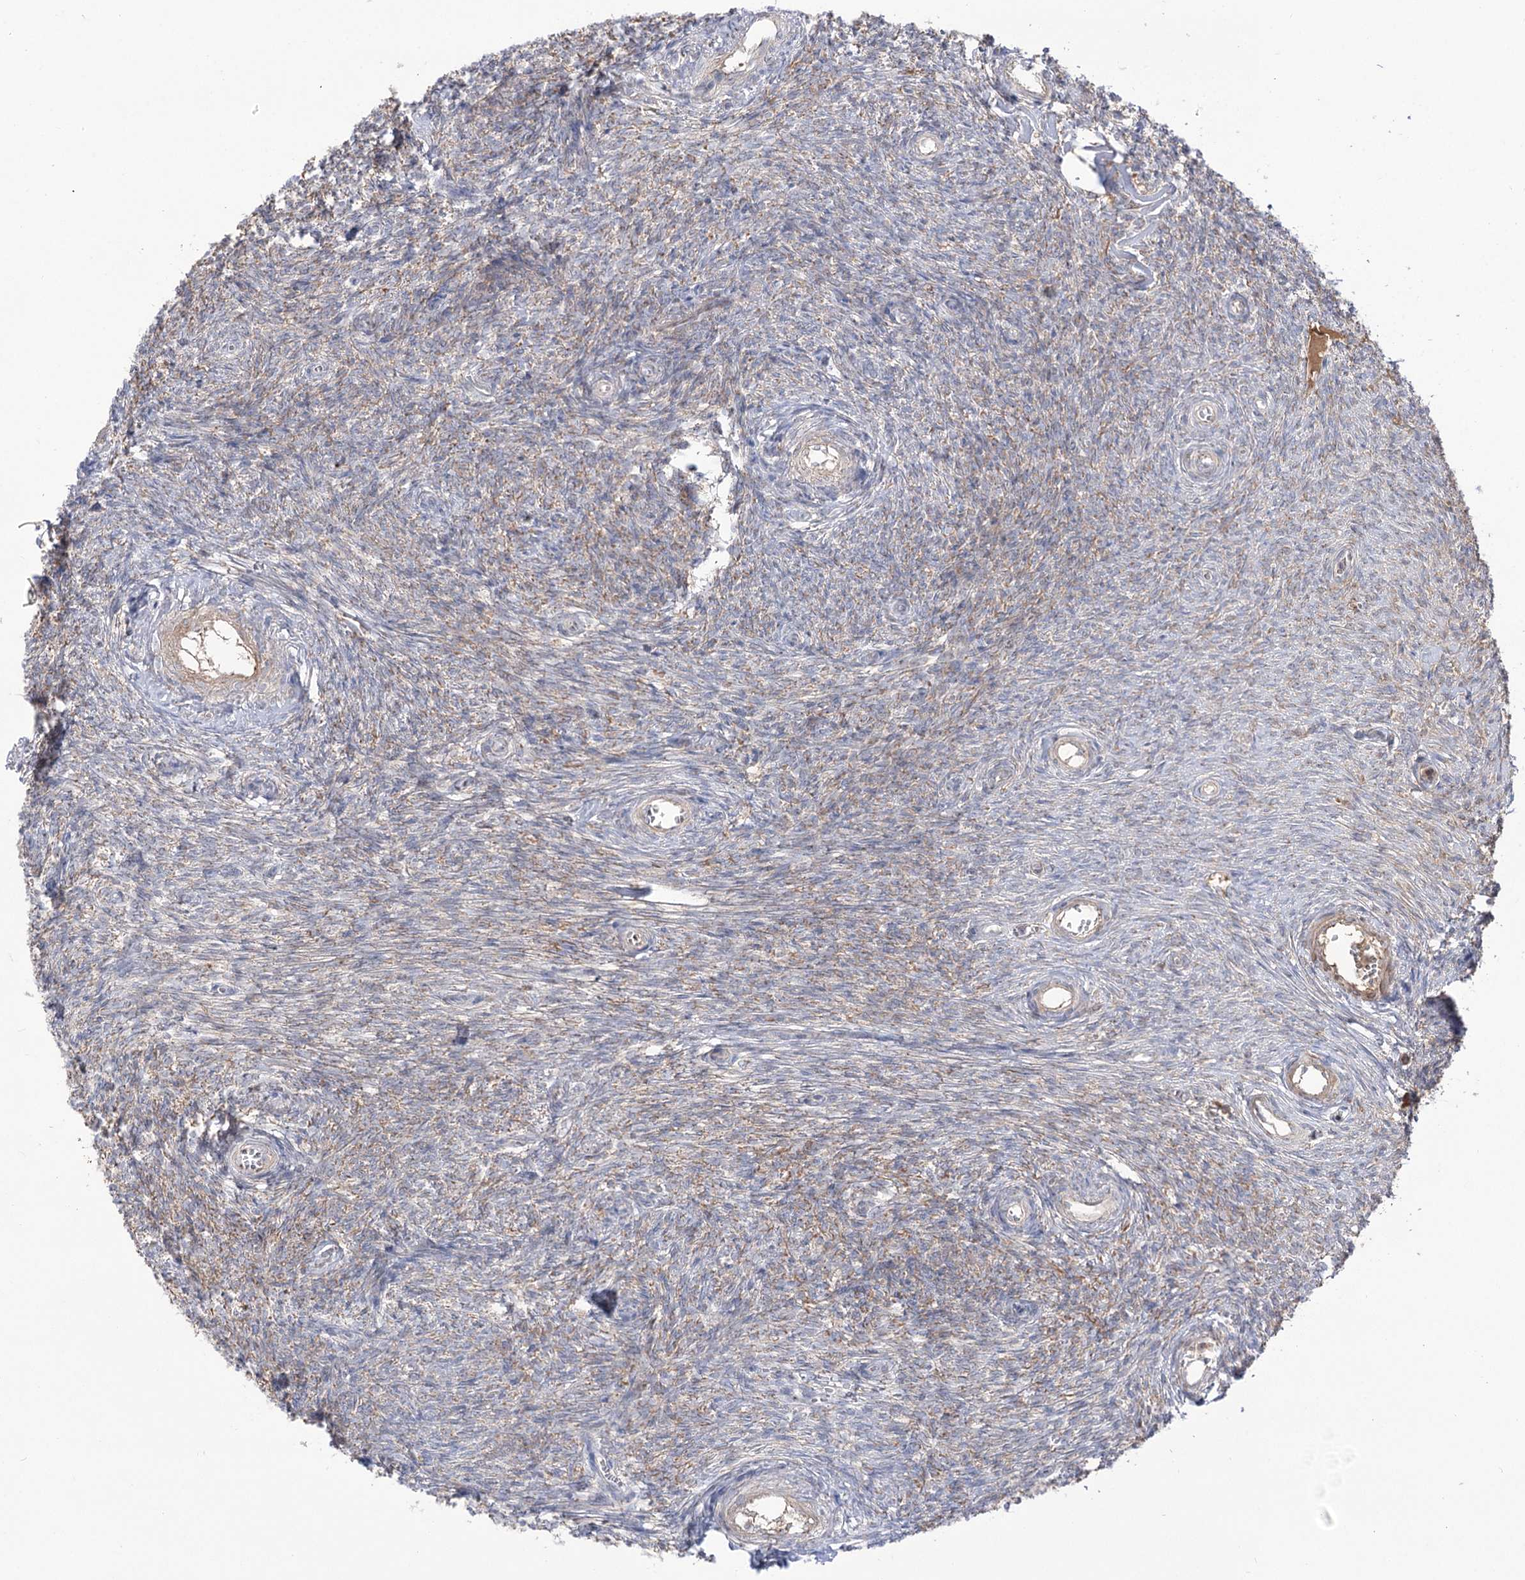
{"staining": {"intensity": "weak", "quantity": "25%-75%", "location": "cytoplasmic/membranous"}, "tissue": "ovary", "cell_type": "Ovarian stroma cells", "image_type": "normal", "snomed": [{"axis": "morphology", "description": "Normal tissue, NOS"}, {"axis": "topography", "description": "Ovary"}], "caption": "Weak cytoplasmic/membranous positivity for a protein is identified in approximately 25%-75% of ovarian stroma cells of normal ovary using IHC.", "gene": "GBF1", "patient": {"sex": "female", "age": 44}}